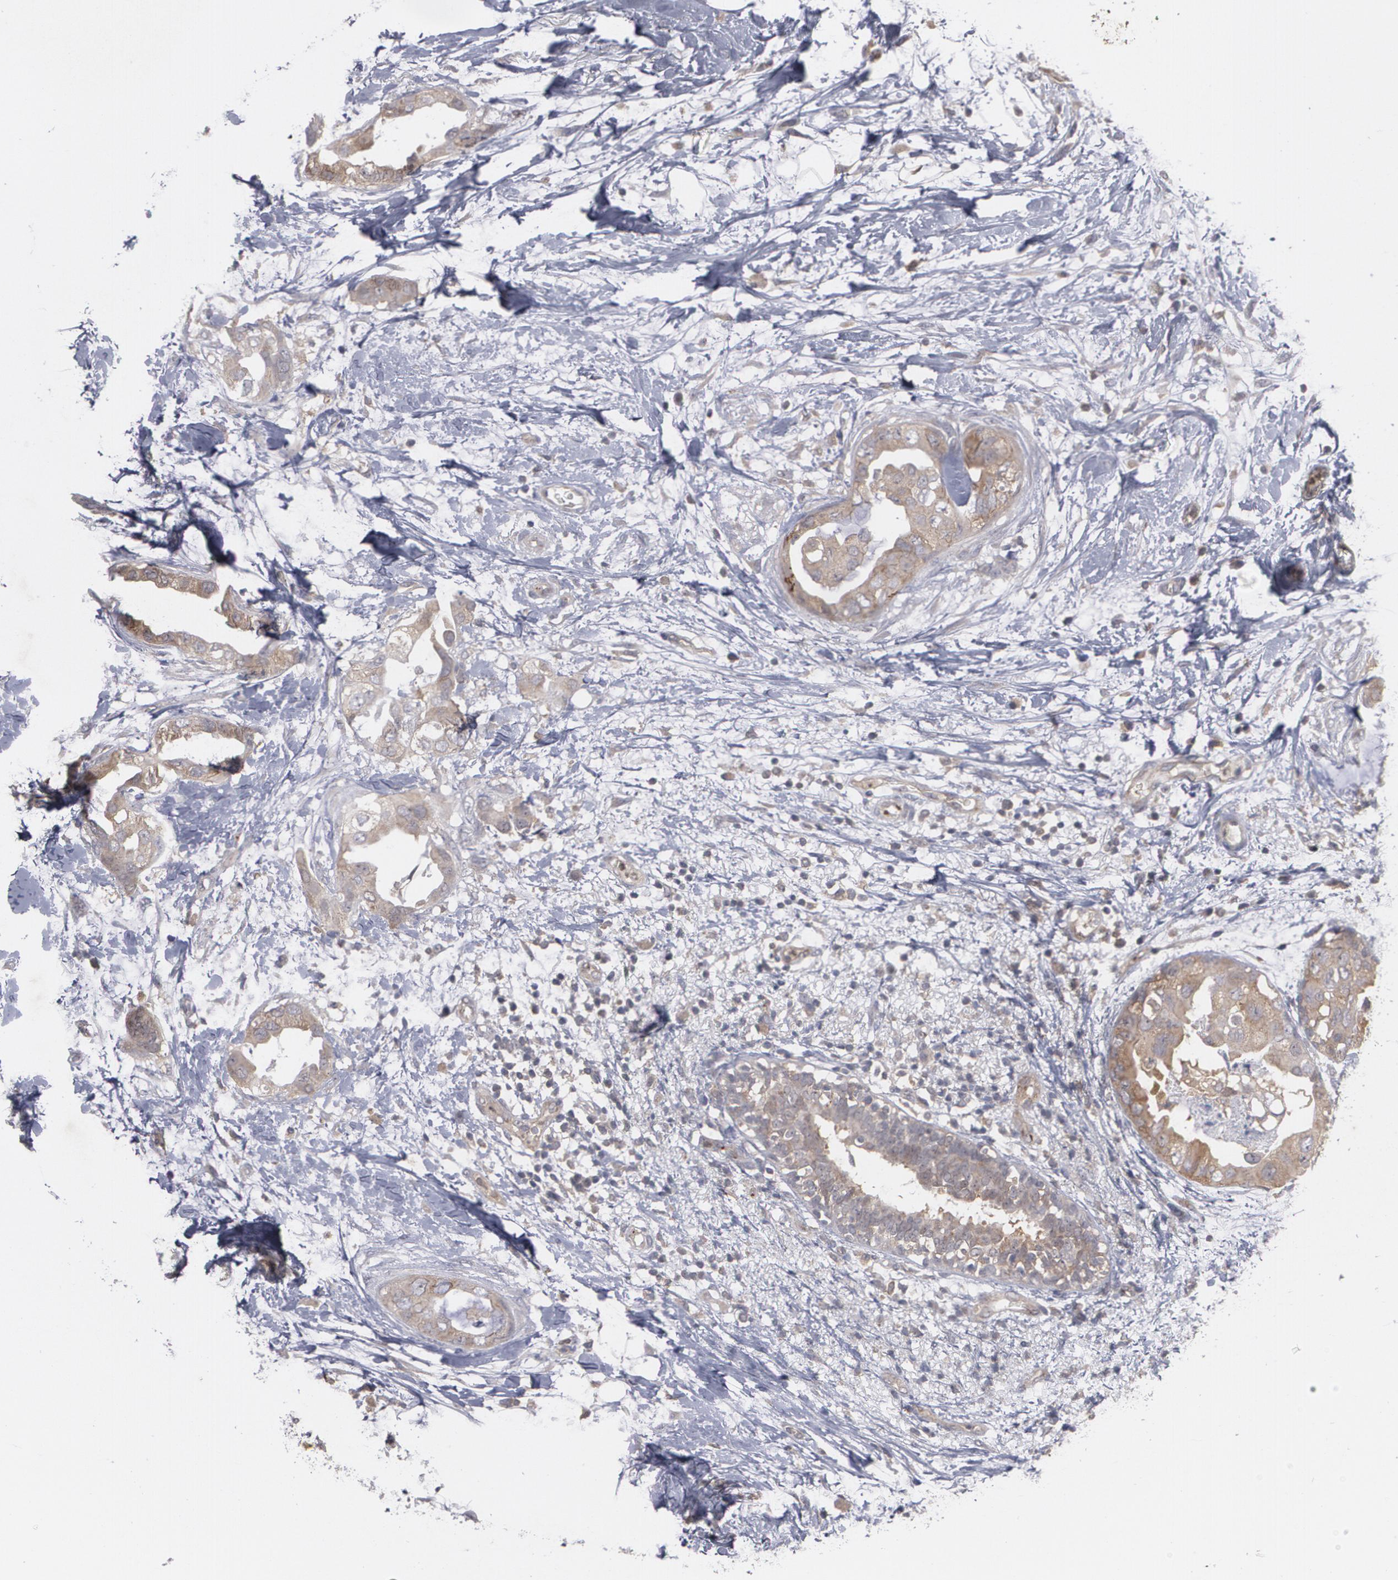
{"staining": {"intensity": "weak", "quantity": "25%-75%", "location": "cytoplasmic/membranous"}, "tissue": "breast cancer", "cell_type": "Tumor cells", "image_type": "cancer", "snomed": [{"axis": "morphology", "description": "Duct carcinoma"}, {"axis": "topography", "description": "Breast"}], "caption": "Immunohistochemical staining of human infiltrating ductal carcinoma (breast) displays low levels of weak cytoplasmic/membranous positivity in approximately 25%-75% of tumor cells.", "gene": "HTT", "patient": {"sex": "female", "age": 40}}